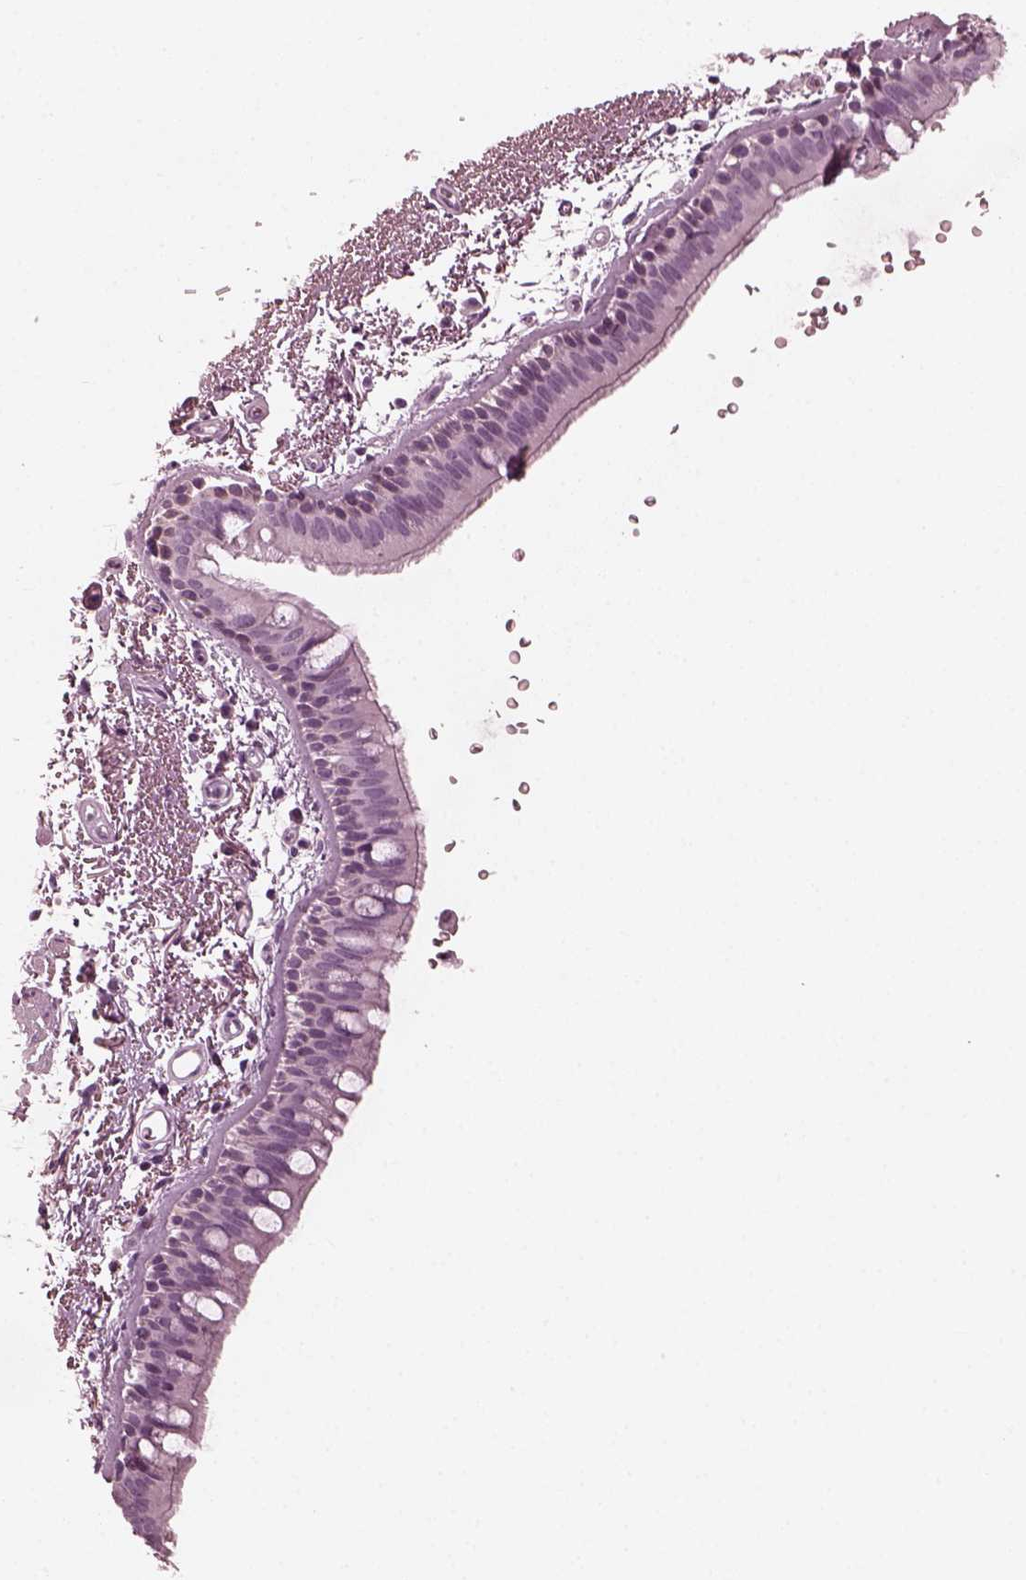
{"staining": {"intensity": "negative", "quantity": "none", "location": "none"}, "tissue": "bronchus", "cell_type": "Respiratory epithelial cells", "image_type": "normal", "snomed": [{"axis": "morphology", "description": "Normal tissue, NOS"}, {"axis": "topography", "description": "Lymph node"}, {"axis": "topography", "description": "Bronchus"}], "caption": "Immunohistochemistry of unremarkable human bronchus shows no staining in respiratory epithelial cells.", "gene": "GRM6", "patient": {"sex": "female", "age": 70}}